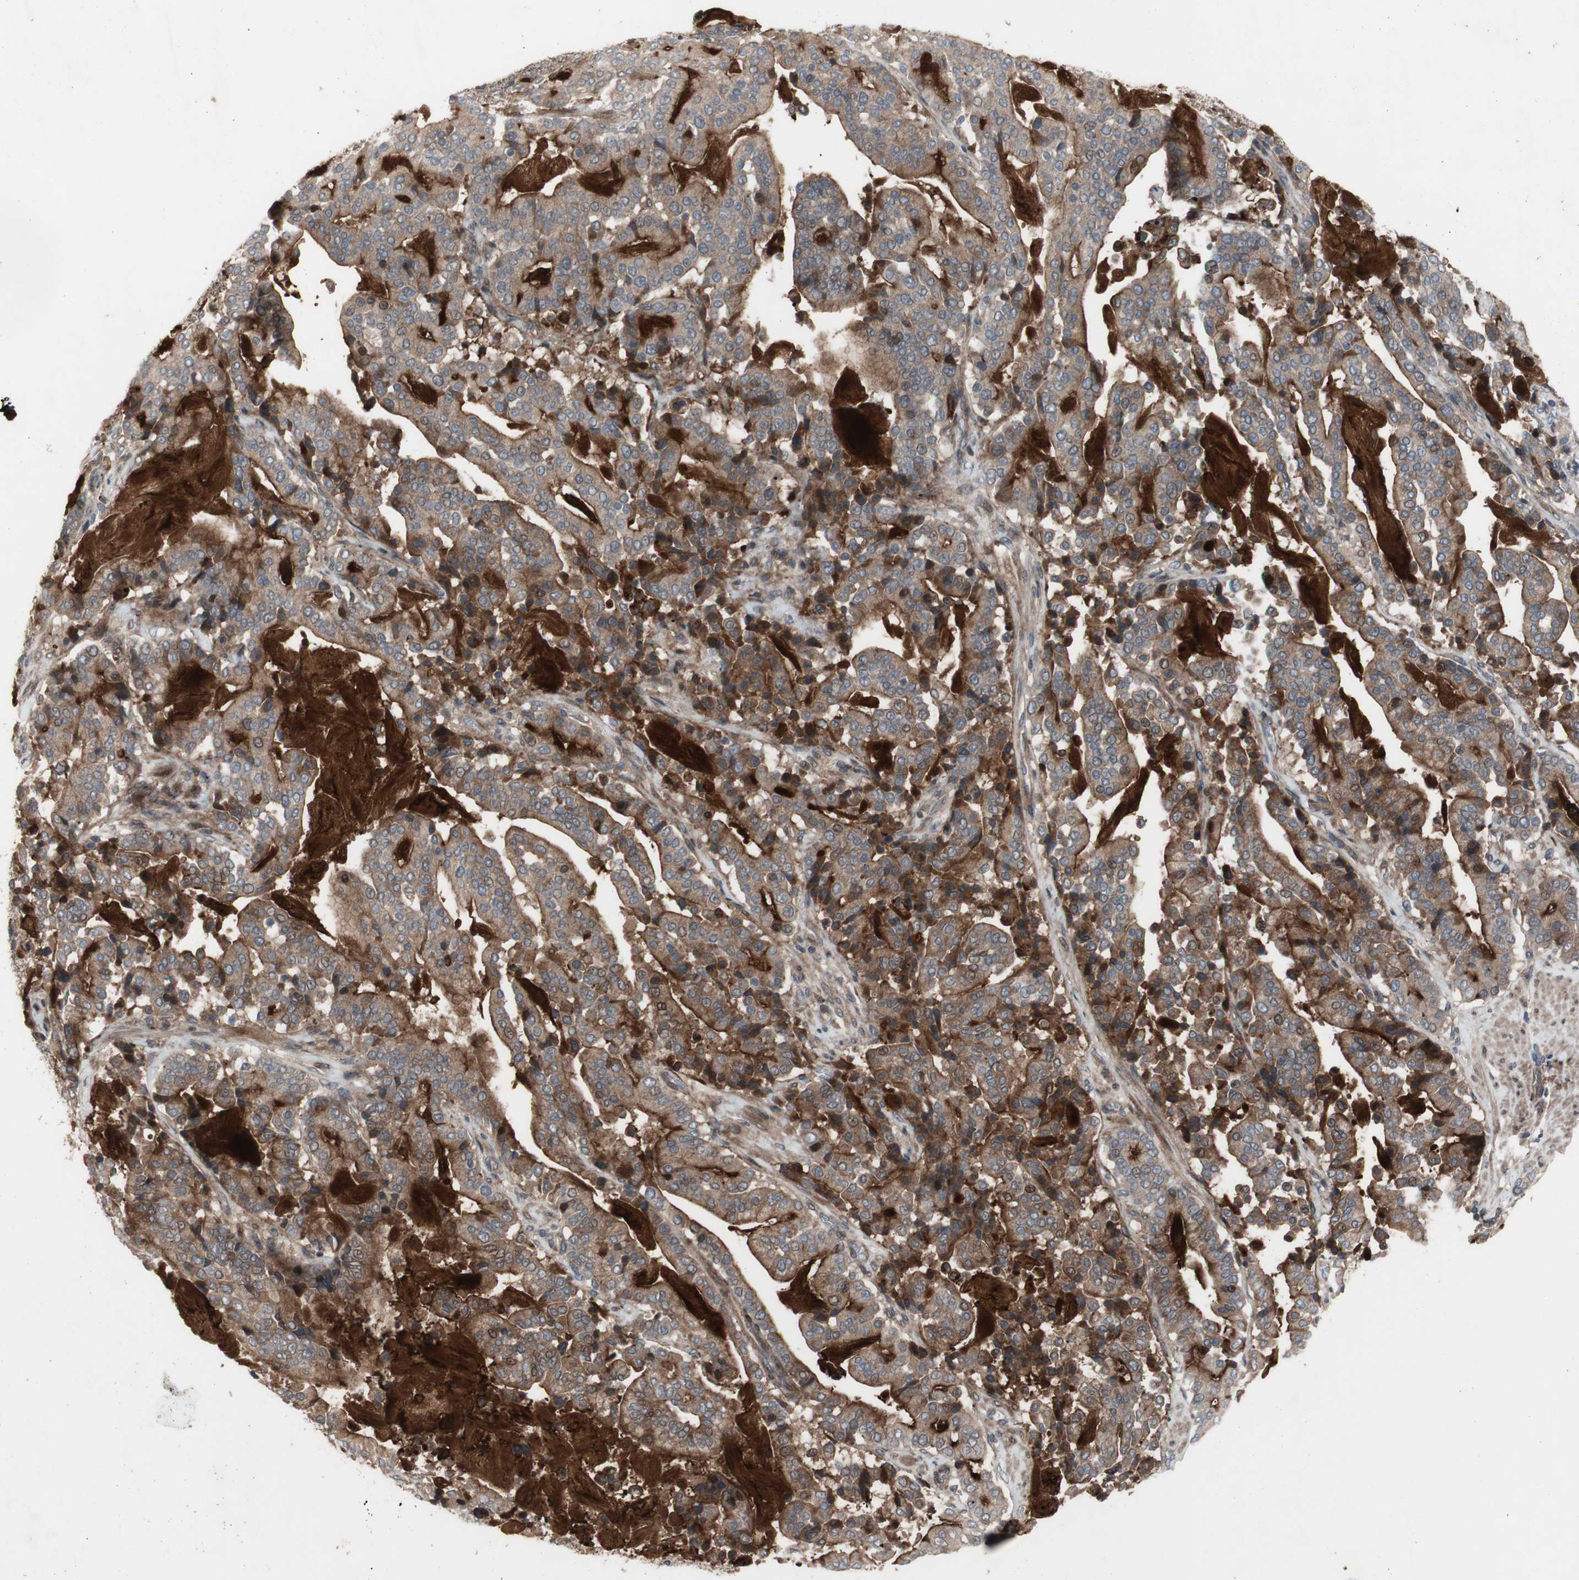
{"staining": {"intensity": "moderate", "quantity": ">75%", "location": "cytoplasmic/membranous"}, "tissue": "pancreatic cancer", "cell_type": "Tumor cells", "image_type": "cancer", "snomed": [{"axis": "morphology", "description": "Adenocarcinoma, NOS"}, {"axis": "topography", "description": "Pancreas"}], "caption": "Moderate cytoplasmic/membranous staining for a protein is present in about >75% of tumor cells of pancreatic cancer (adenocarcinoma) using immunohistochemistry (IHC).", "gene": "OAZ1", "patient": {"sex": "male", "age": 63}}